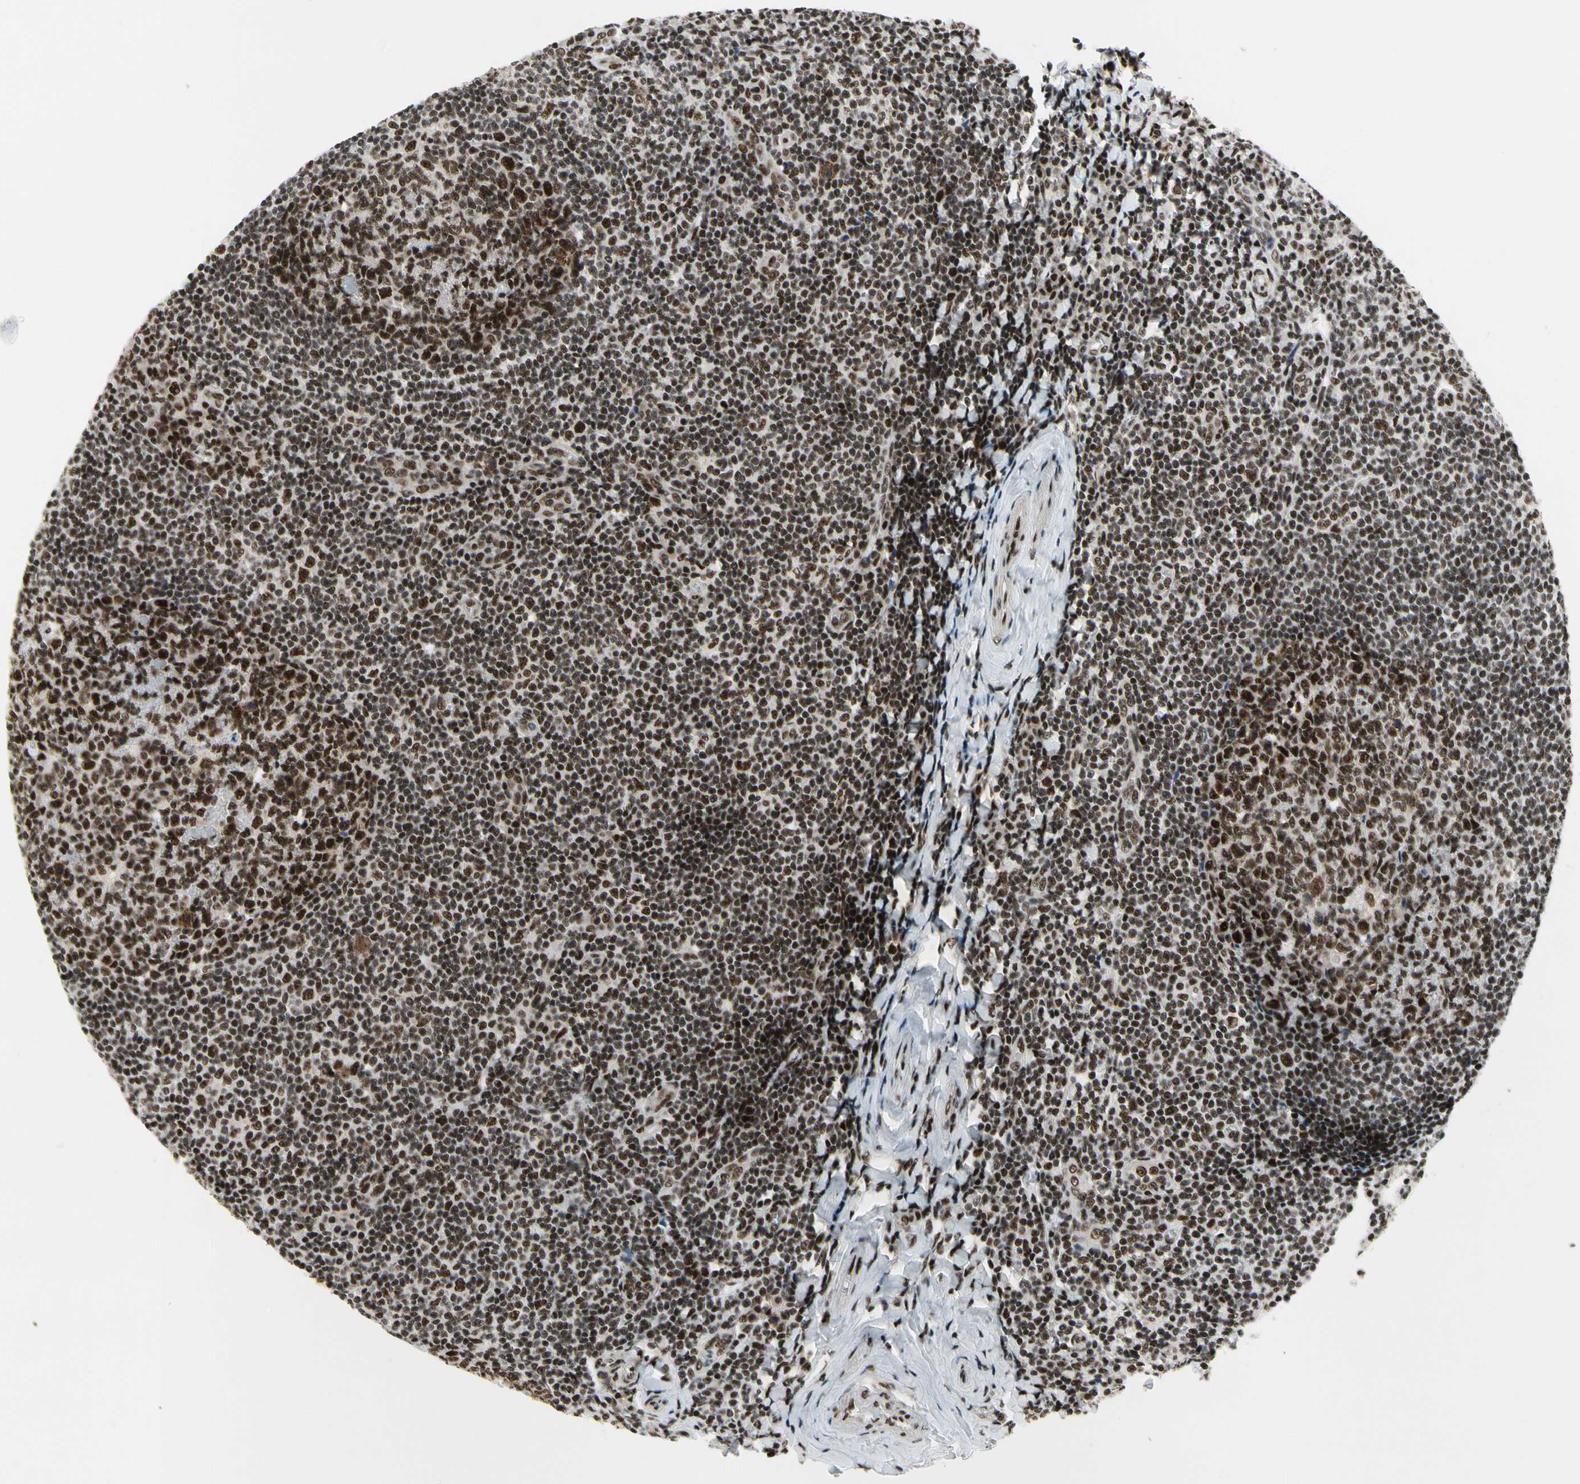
{"staining": {"intensity": "strong", "quantity": ">75%", "location": "nuclear"}, "tissue": "tonsil", "cell_type": "Germinal center cells", "image_type": "normal", "snomed": [{"axis": "morphology", "description": "Normal tissue, NOS"}, {"axis": "topography", "description": "Tonsil"}], "caption": "A micrograph of human tonsil stained for a protein displays strong nuclear brown staining in germinal center cells.", "gene": "SRSF11", "patient": {"sex": "male", "age": 31}}